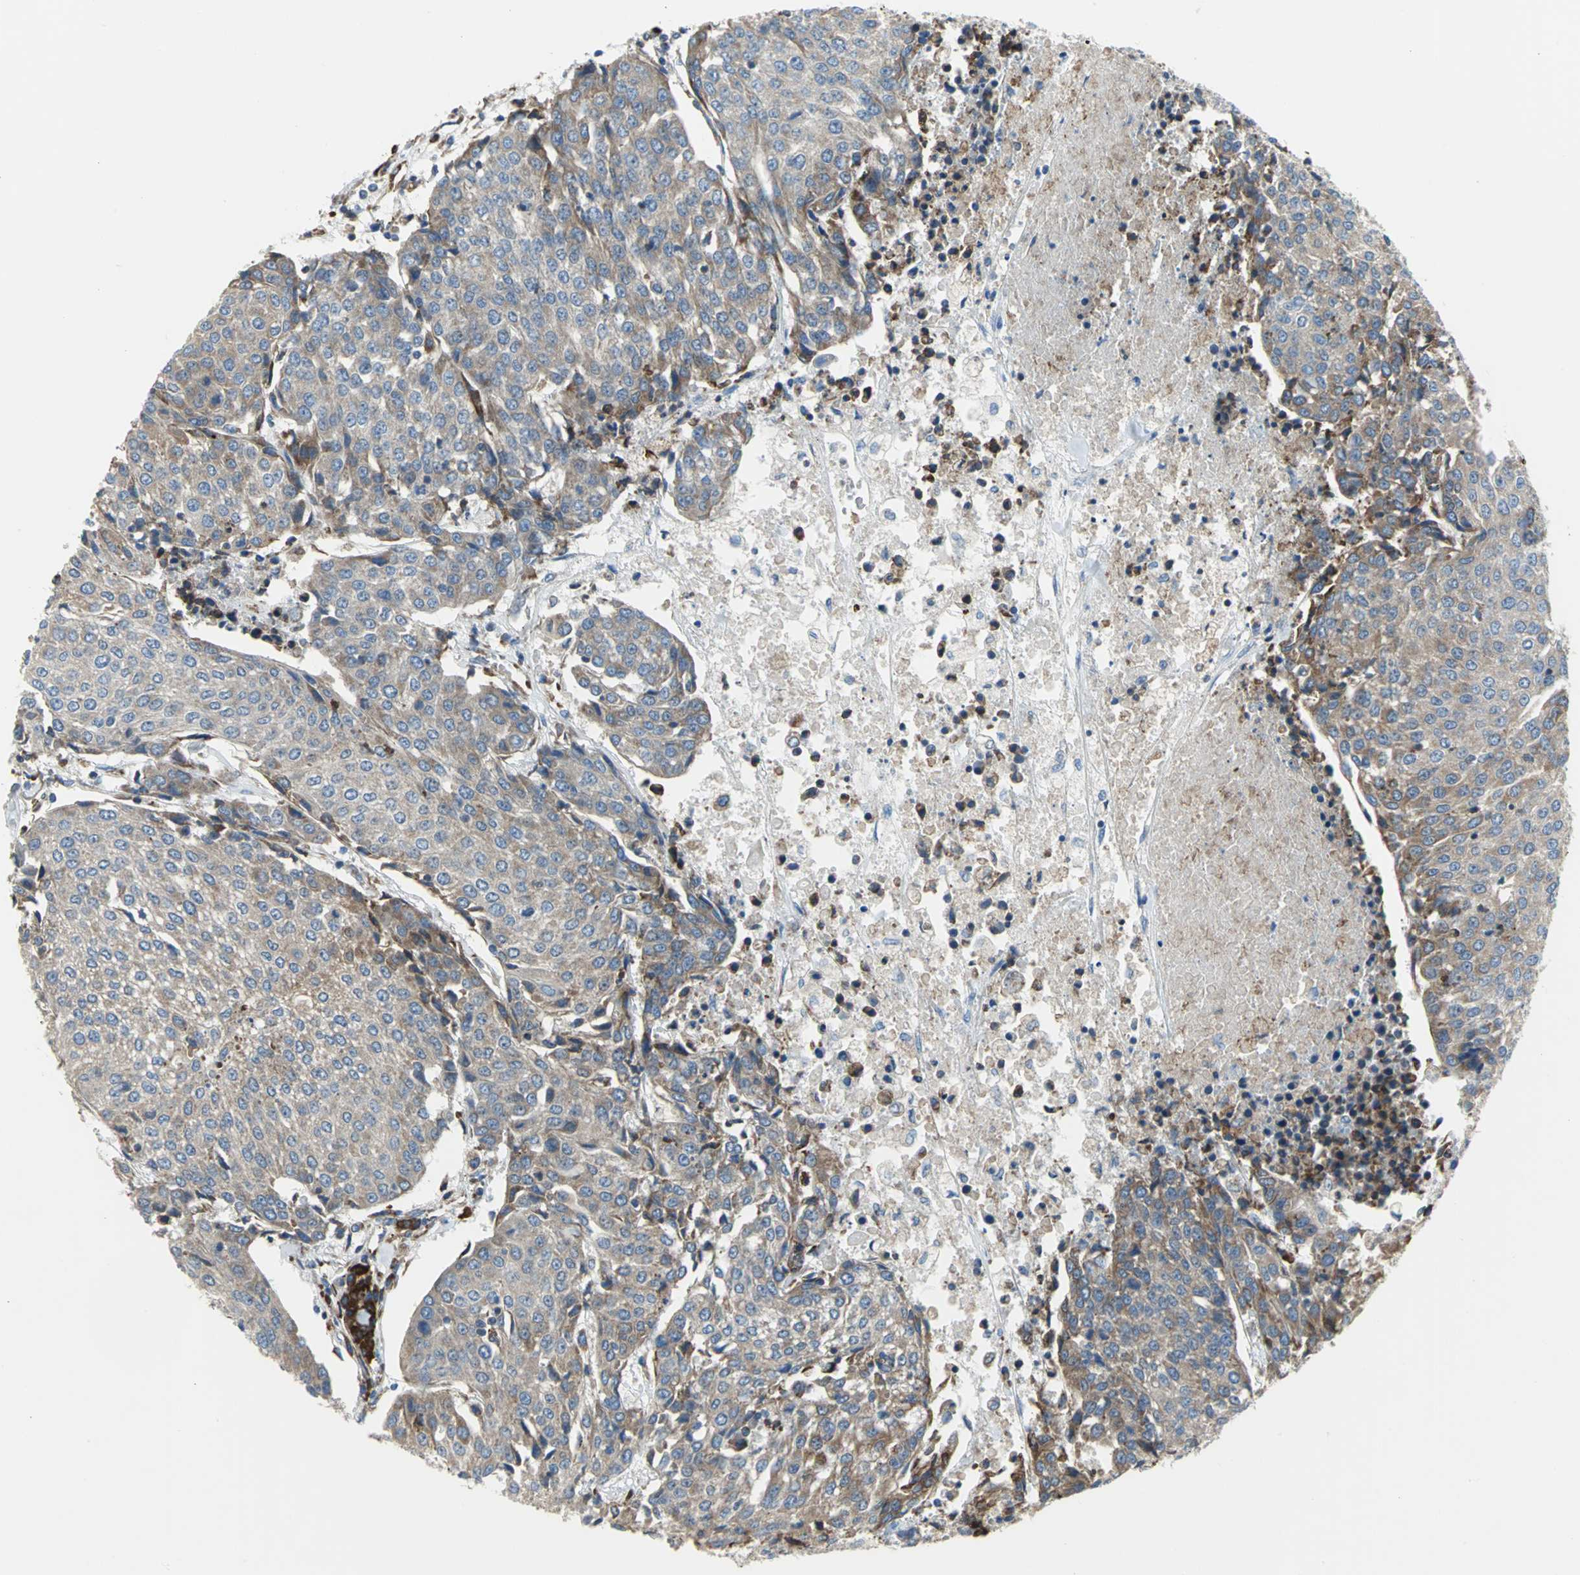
{"staining": {"intensity": "moderate", "quantity": ">75%", "location": "cytoplasmic/membranous"}, "tissue": "urothelial cancer", "cell_type": "Tumor cells", "image_type": "cancer", "snomed": [{"axis": "morphology", "description": "Urothelial carcinoma, High grade"}, {"axis": "topography", "description": "Urinary bladder"}], "caption": "Human urothelial carcinoma (high-grade) stained for a protein (brown) exhibits moderate cytoplasmic/membranous positive positivity in approximately >75% of tumor cells.", "gene": "TULP4", "patient": {"sex": "female", "age": 85}}